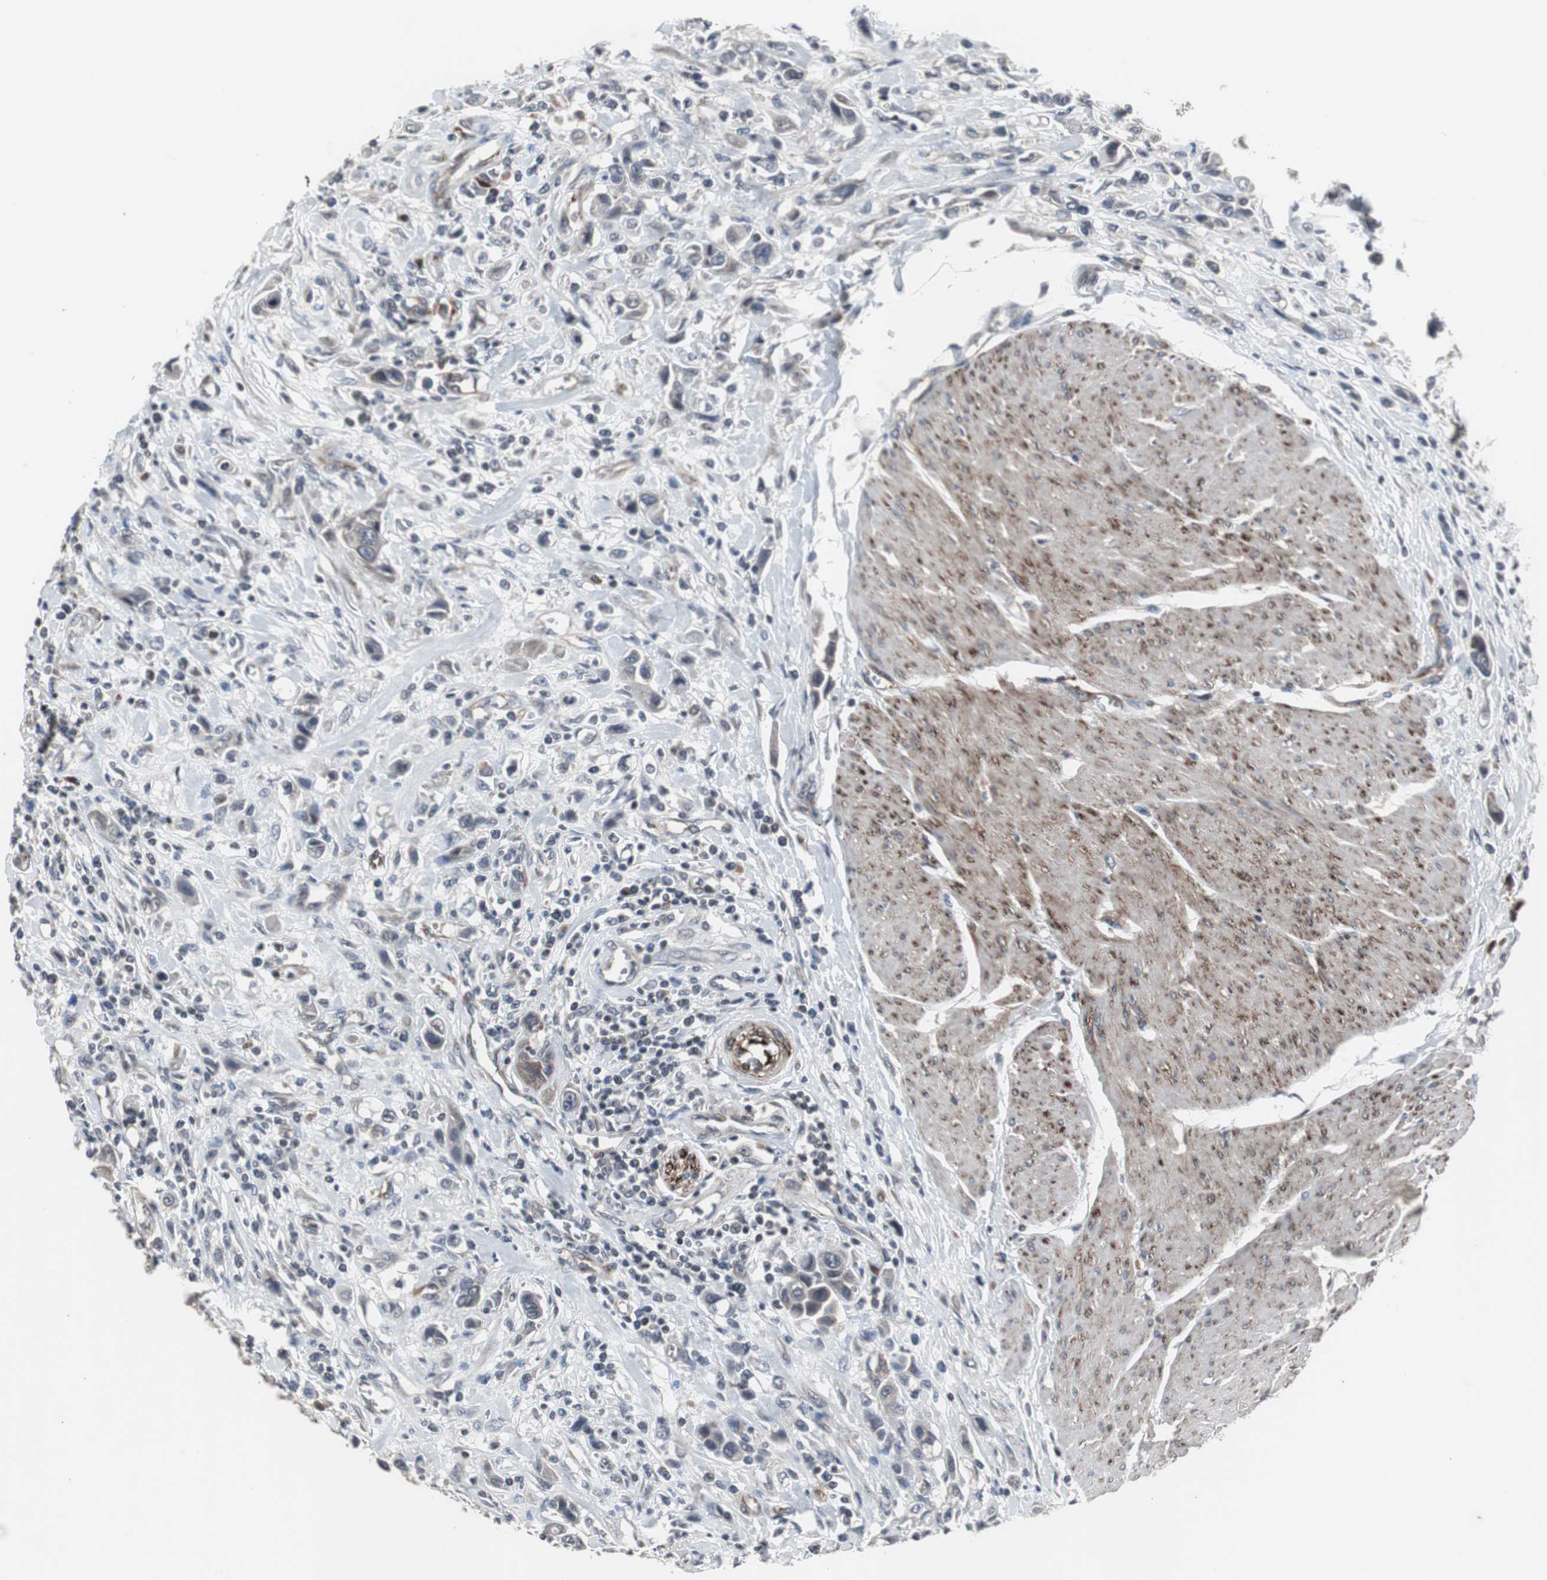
{"staining": {"intensity": "weak", "quantity": "<25%", "location": "cytoplasmic/membranous"}, "tissue": "urothelial cancer", "cell_type": "Tumor cells", "image_type": "cancer", "snomed": [{"axis": "morphology", "description": "Urothelial carcinoma, High grade"}, {"axis": "topography", "description": "Urinary bladder"}], "caption": "High power microscopy histopathology image of an immunohistochemistry (IHC) micrograph of high-grade urothelial carcinoma, revealing no significant expression in tumor cells.", "gene": "CRADD", "patient": {"sex": "male", "age": 50}}